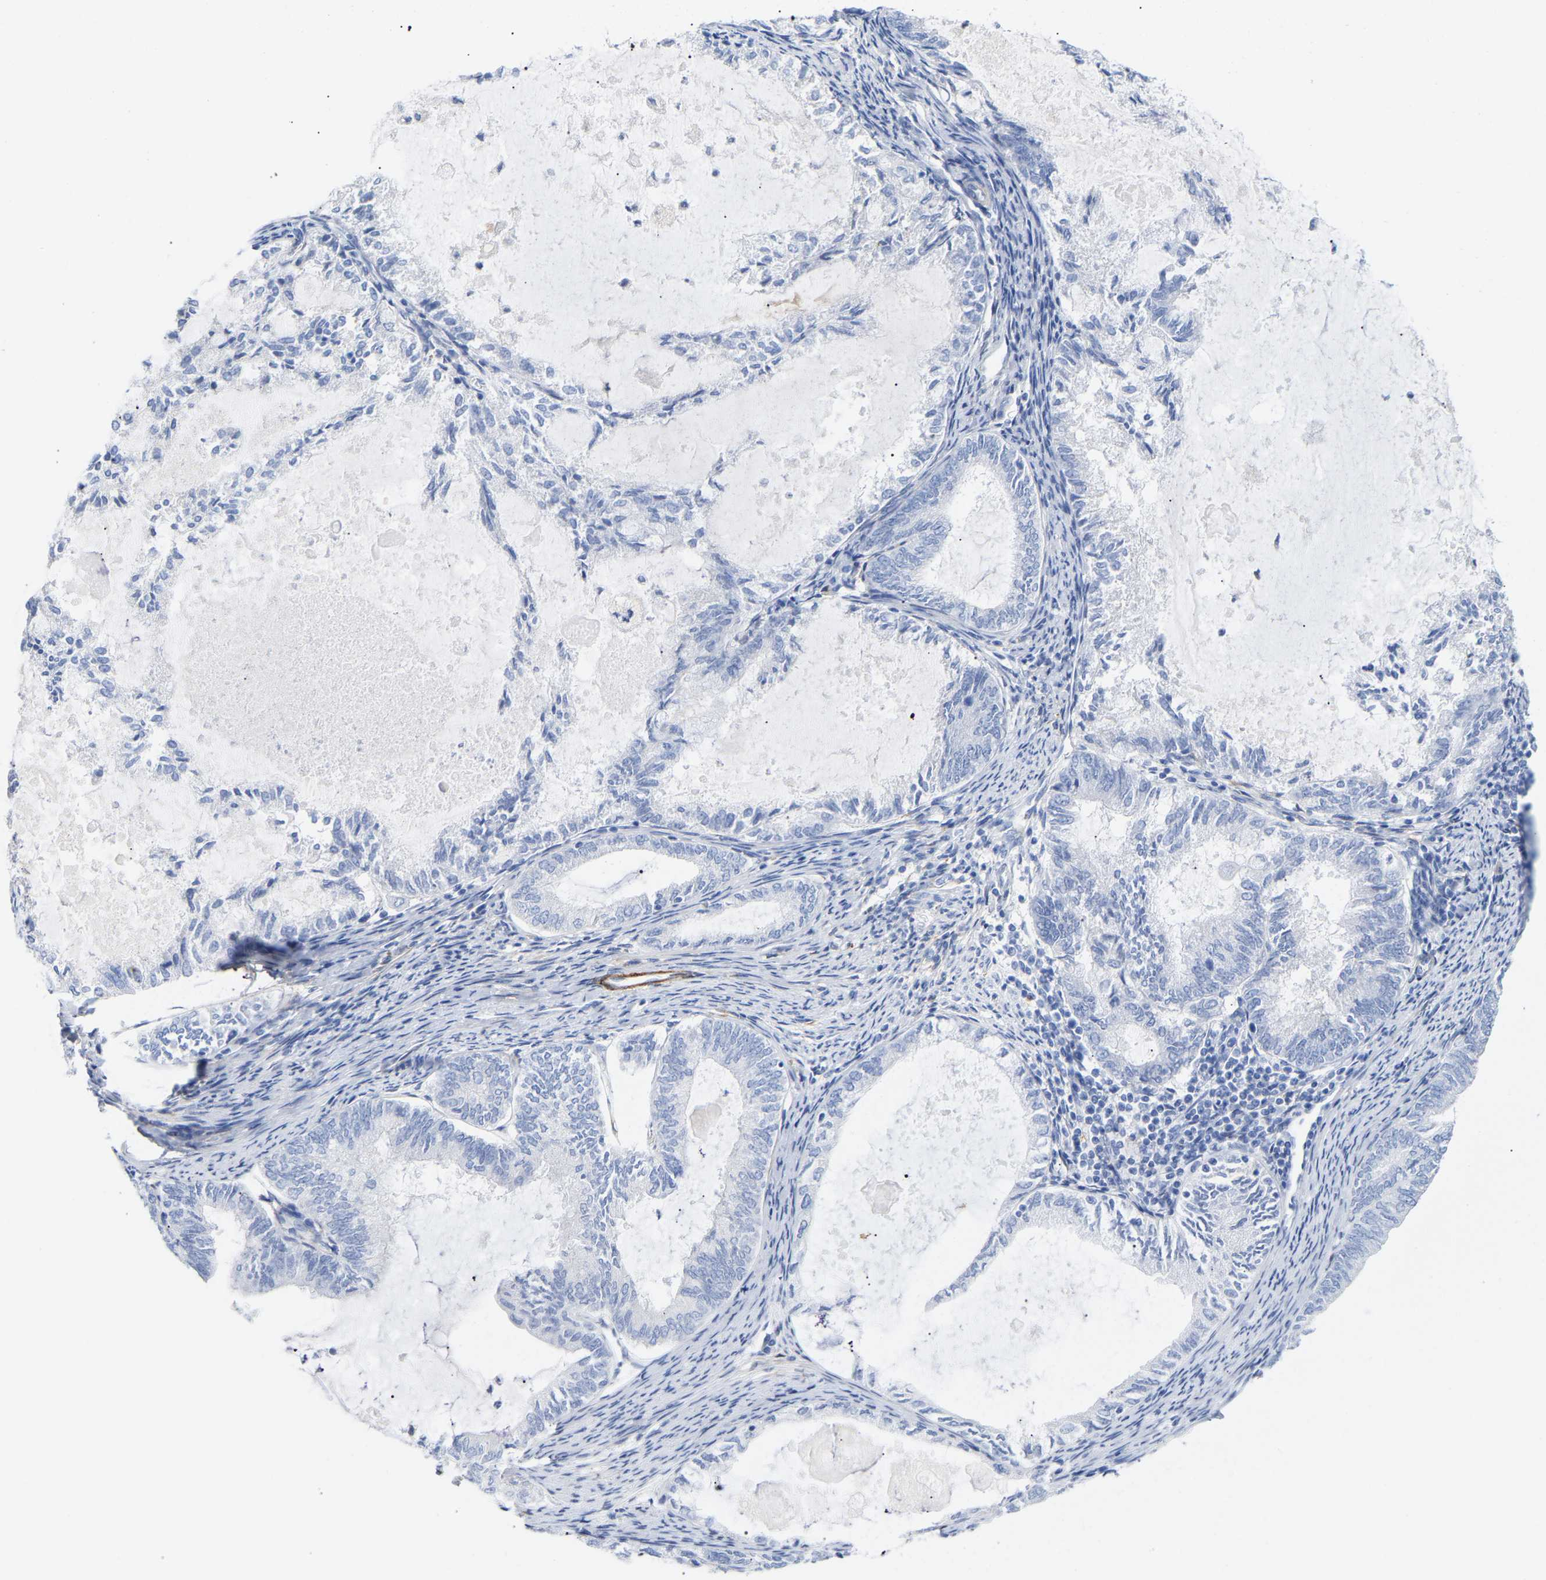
{"staining": {"intensity": "negative", "quantity": "none", "location": "none"}, "tissue": "endometrial cancer", "cell_type": "Tumor cells", "image_type": "cancer", "snomed": [{"axis": "morphology", "description": "Adenocarcinoma, NOS"}, {"axis": "topography", "description": "Endometrium"}], "caption": "DAB (3,3'-diaminobenzidine) immunohistochemical staining of human endometrial adenocarcinoma demonstrates no significant staining in tumor cells. The staining is performed using DAB (3,3'-diaminobenzidine) brown chromogen with nuclei counter-stained in using hematoxylin.", "gene": "AMPH", "patient": {"sex": "female", "age": 86}}